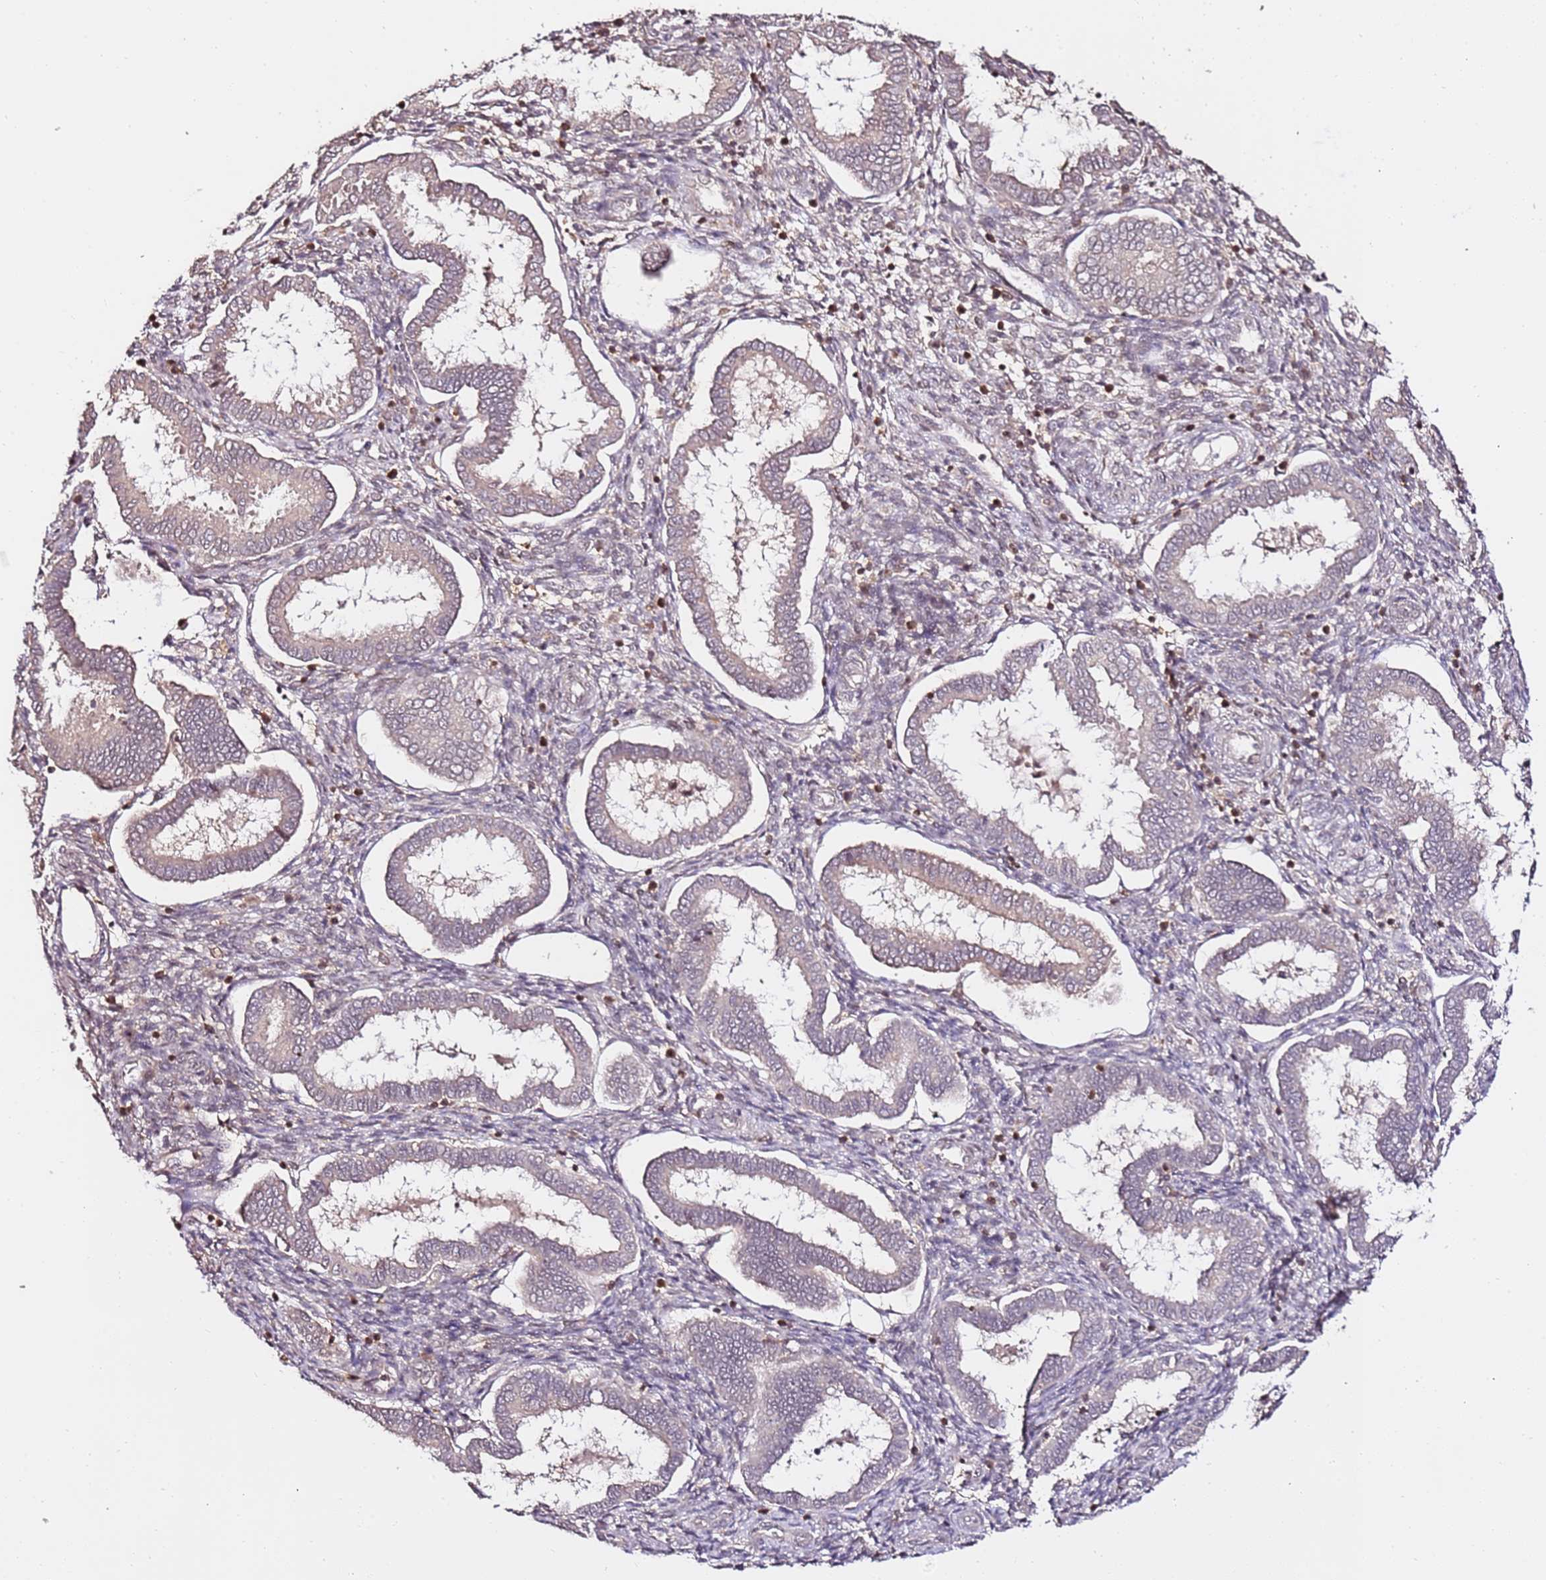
{"staining": {"intensity": "weak", "quantity": "<25%", "location": "cytoplasmic/membranous,nuclear"}, "tissue": "endometrium", "cell_type": "Cells in endometrial stroma", "image_type": "normal", "snomed": [{"axis": "morphology", "description": "Normal tissue, NOS"}, {"axis": "topography", "description": "Endometrium"}], "caption": "Endometrium was stained to show a protein in brown. There is no significant expression in cells in endometrial stroma. The staining was performed using DAB (3,3'-diaminobenzidine) to visualize the protein expression in brown, while the nuclei were stained in blue with hematoxylin (Magnification: 20x).", "gene": "OR5V1", "patient": {"sex": "female", "age": 24}}